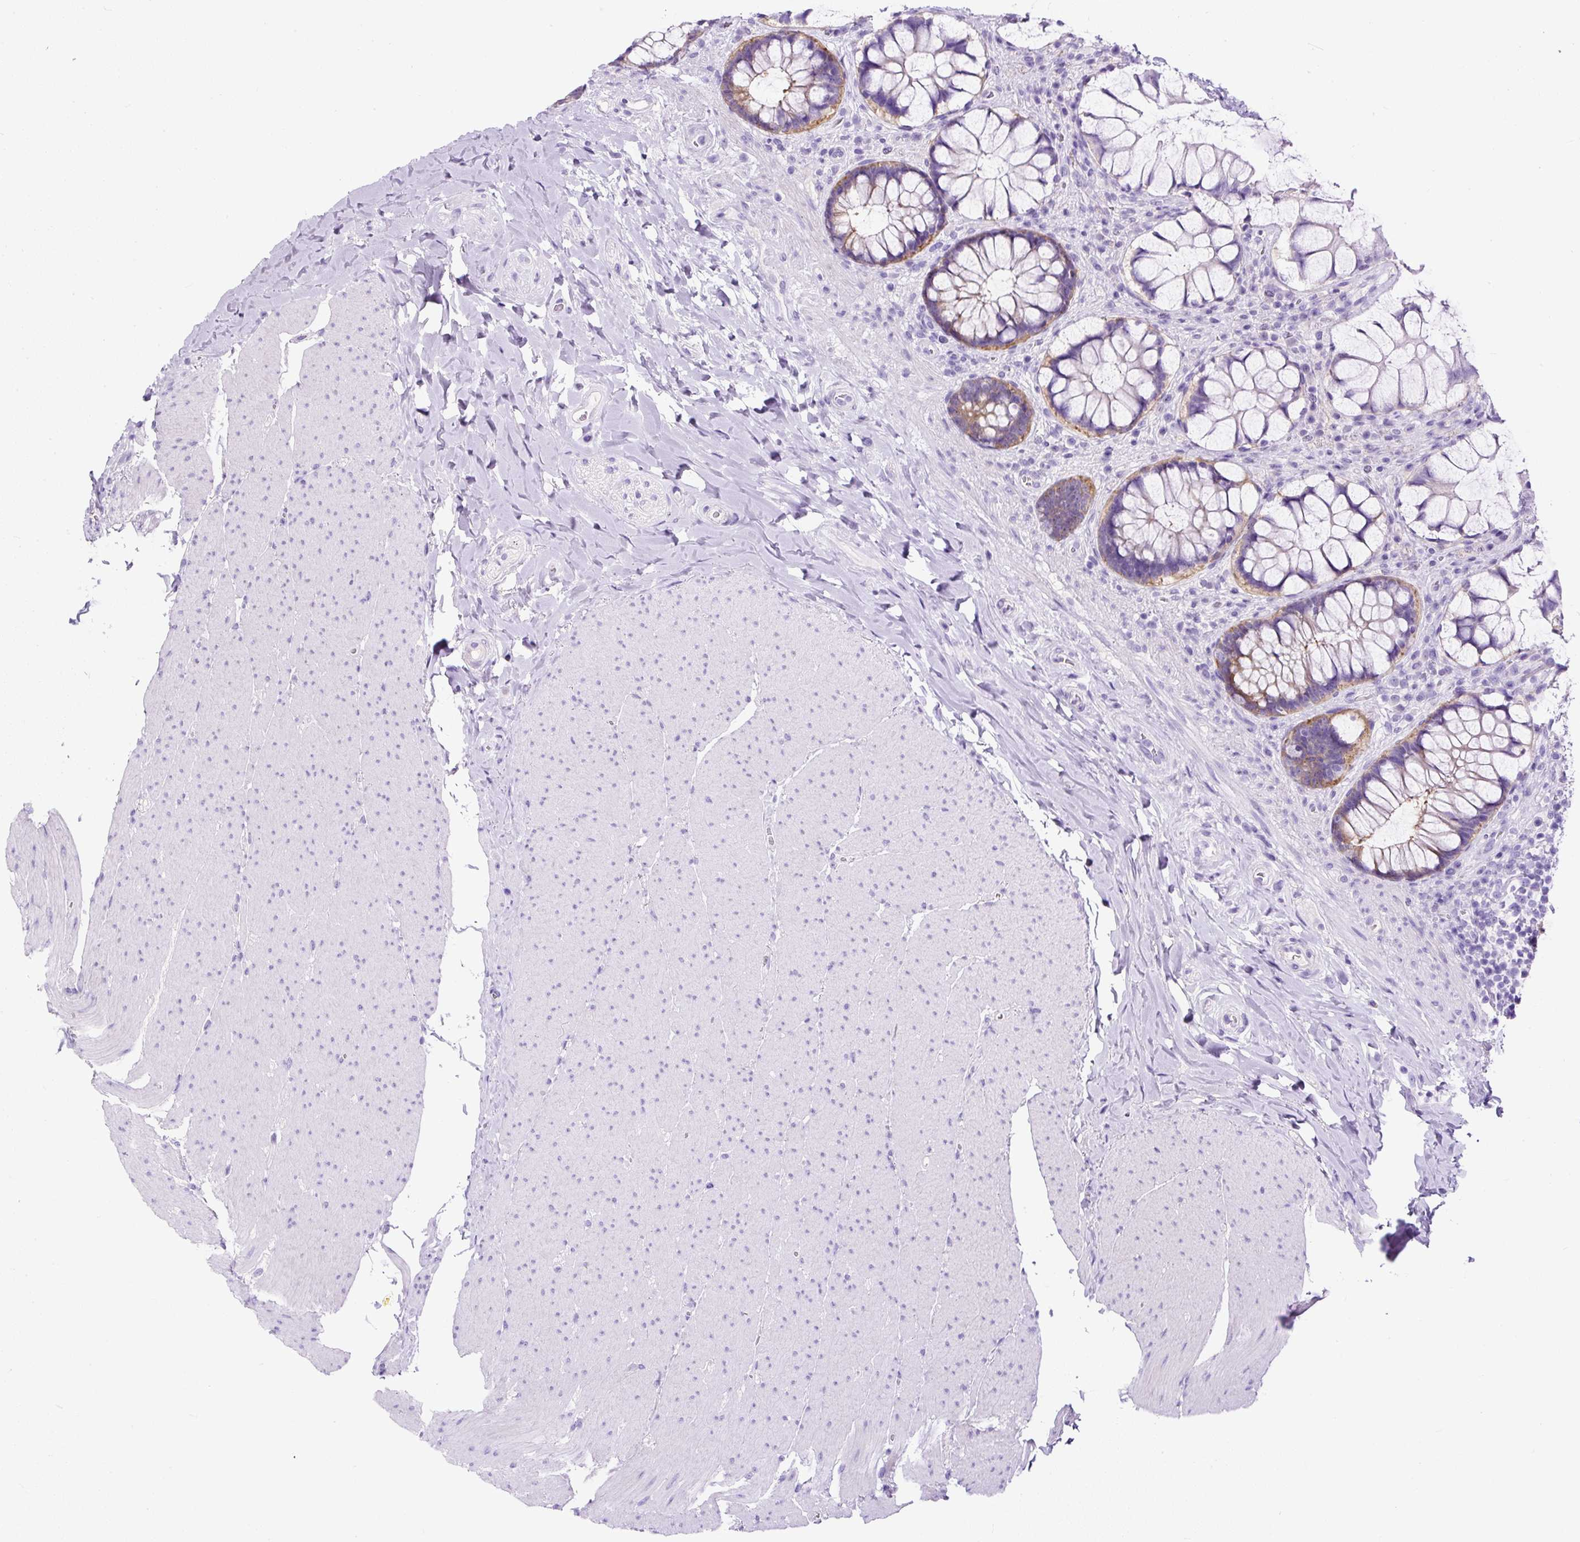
{"staining": {"intensity": "moderate", "quantity": "25%-75%", "location": "cytoplasmic/membranous"}, "tissue": "rectum", "cell_type": "Glandular cells", "image_type": "normal", "snomed": [{"axis": "morphology", "description": "Normal tissue, NOS"}, {"axis": "topography", "description": "Rectum"}], "caption": "Benign rectum was stained to show a protein in brown. There is medium levels of moderate cytoplasmic/membranous expression in approximately 25%-75% of glandular cells.", "gene": "STOX2", "patient": {"sex": "female", "age": 58}}